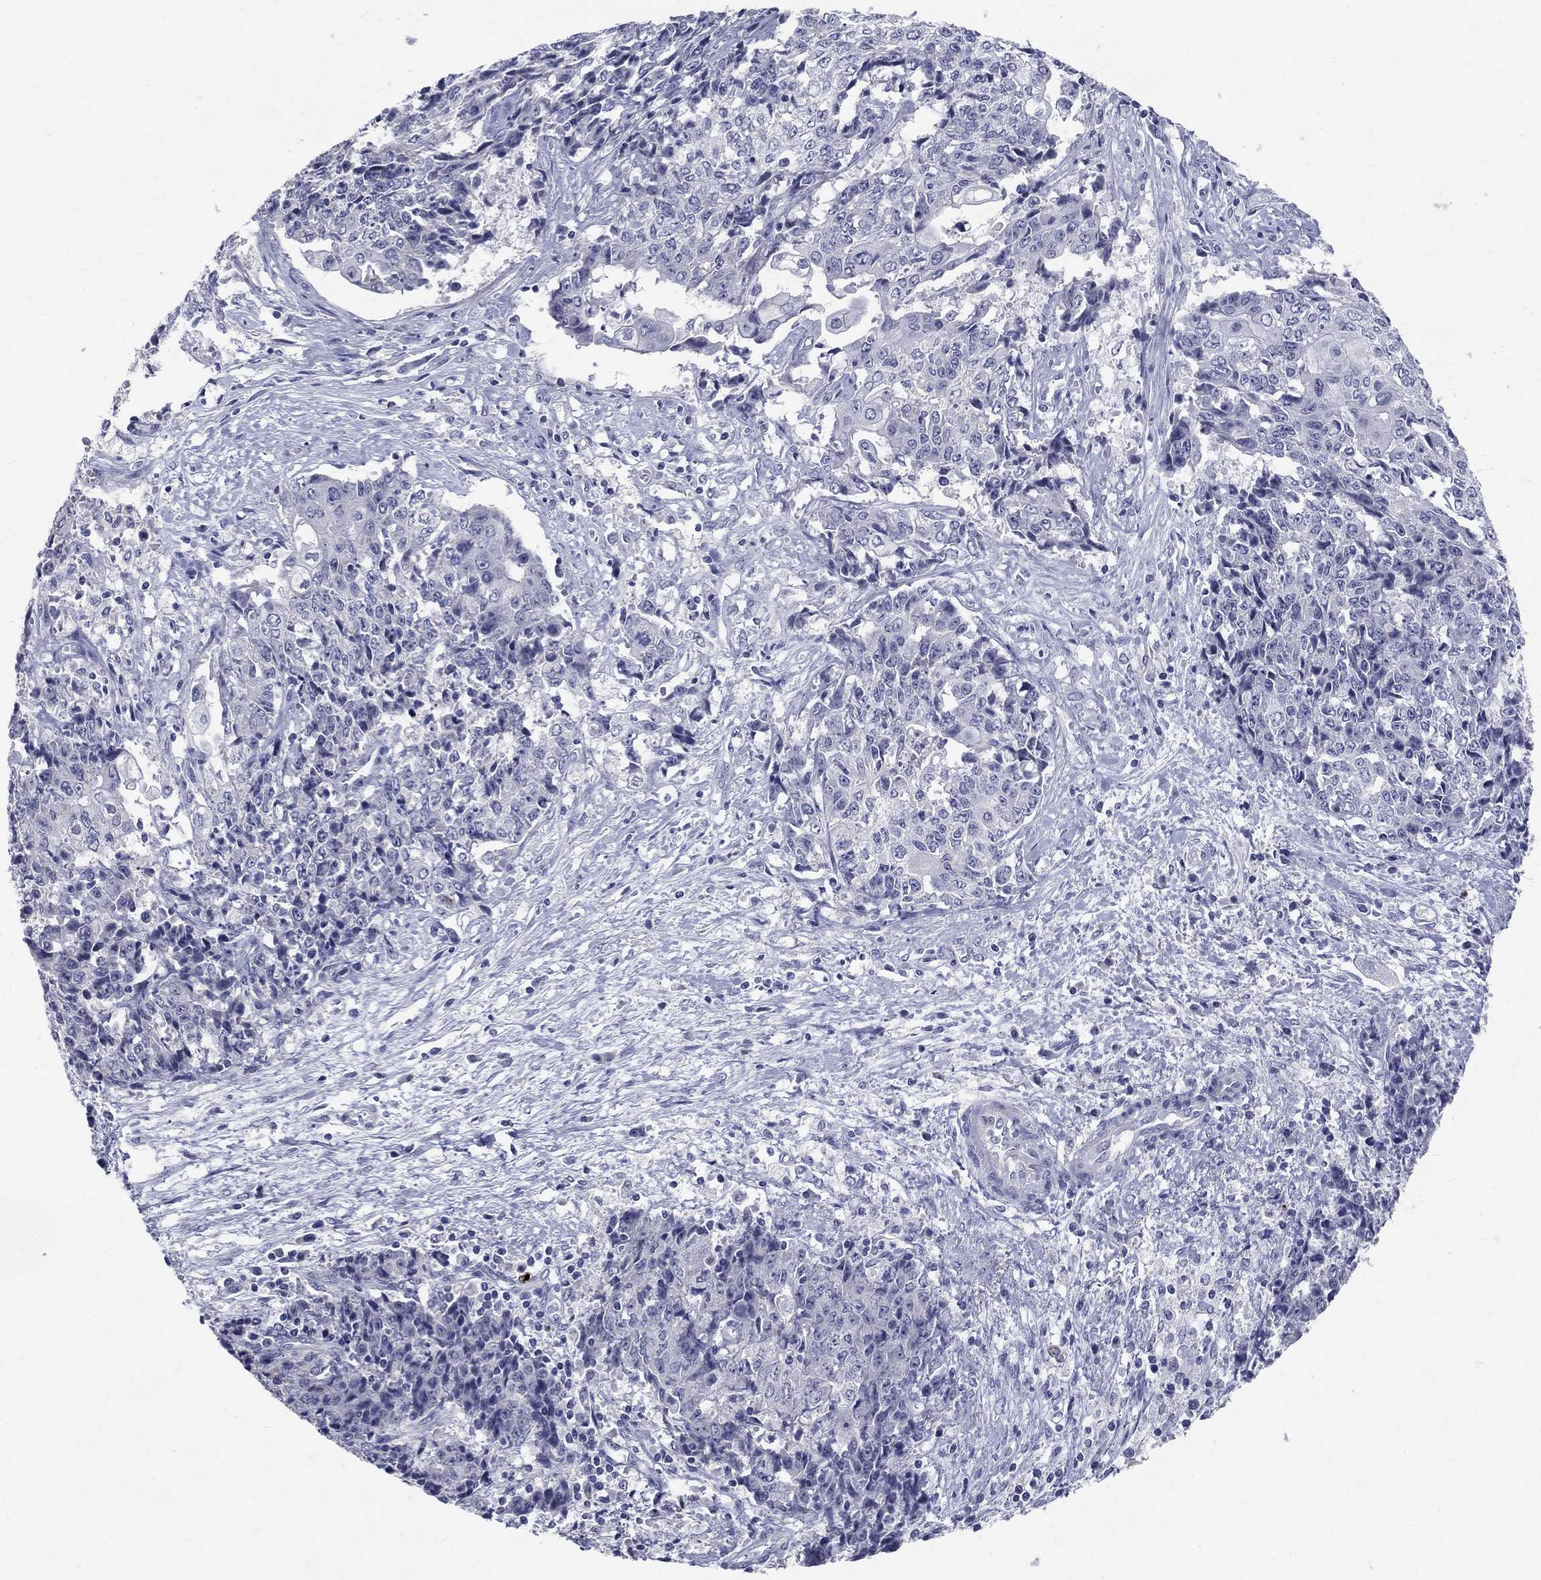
{"staining": {"intensity": "negative", "quantity": "none", "location": "none"}, "tissue": "ovarian cancer", "cell_type": "Tumor cells", "image_type": "cancer", "snomed": [{"axis": "morphology", "description": "Carcinoma, endometroid"}, {"axis": "topography", "description": "Ovary"}], "caption": "Immunohistochemical staining of endometroid carcinoma (ovarian) demonstrates no significant staining in tumor cells.", "gene": "TP53TG5", "patient": {"sex": "female", "age": 42}}